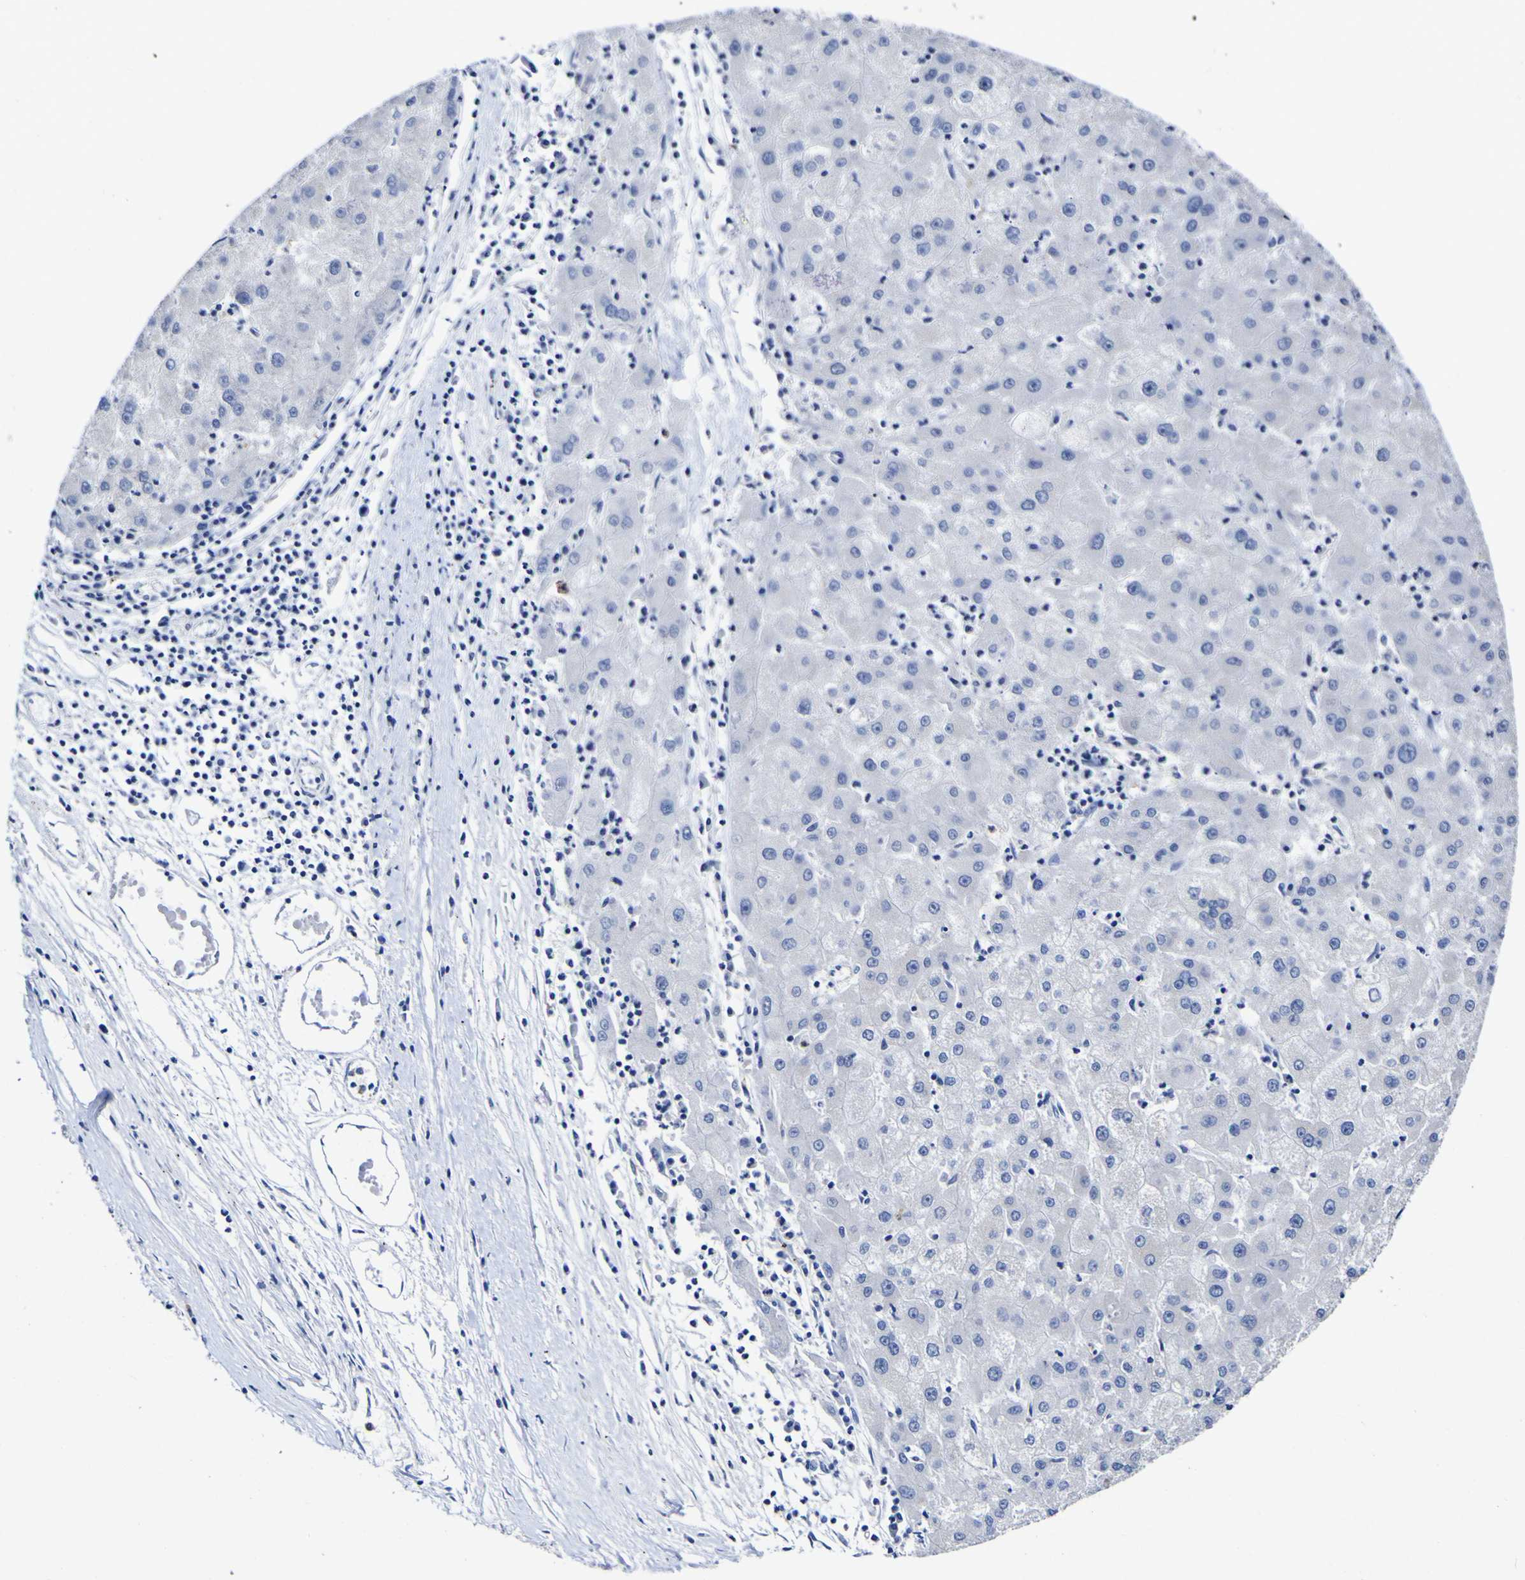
{"staining": {"intensity": "negative", "quantity": "none", "location": "none"}, "tissue": "liver cancer", "cell_type": "Tumor cells", "image_type": "cancer", "snomed": [{"axis": "morphology", "description": "Carcinoma, Hepatocellular, NOS"}, {"axis": "topography", "description": "Liver"}], "caption": "Immunohistochemistry of human liver hepatocellular carcinoma exhibits no staining in tumor cells.", "gene": "CASP6", "patient": {"sex": "male", "age": 72}}